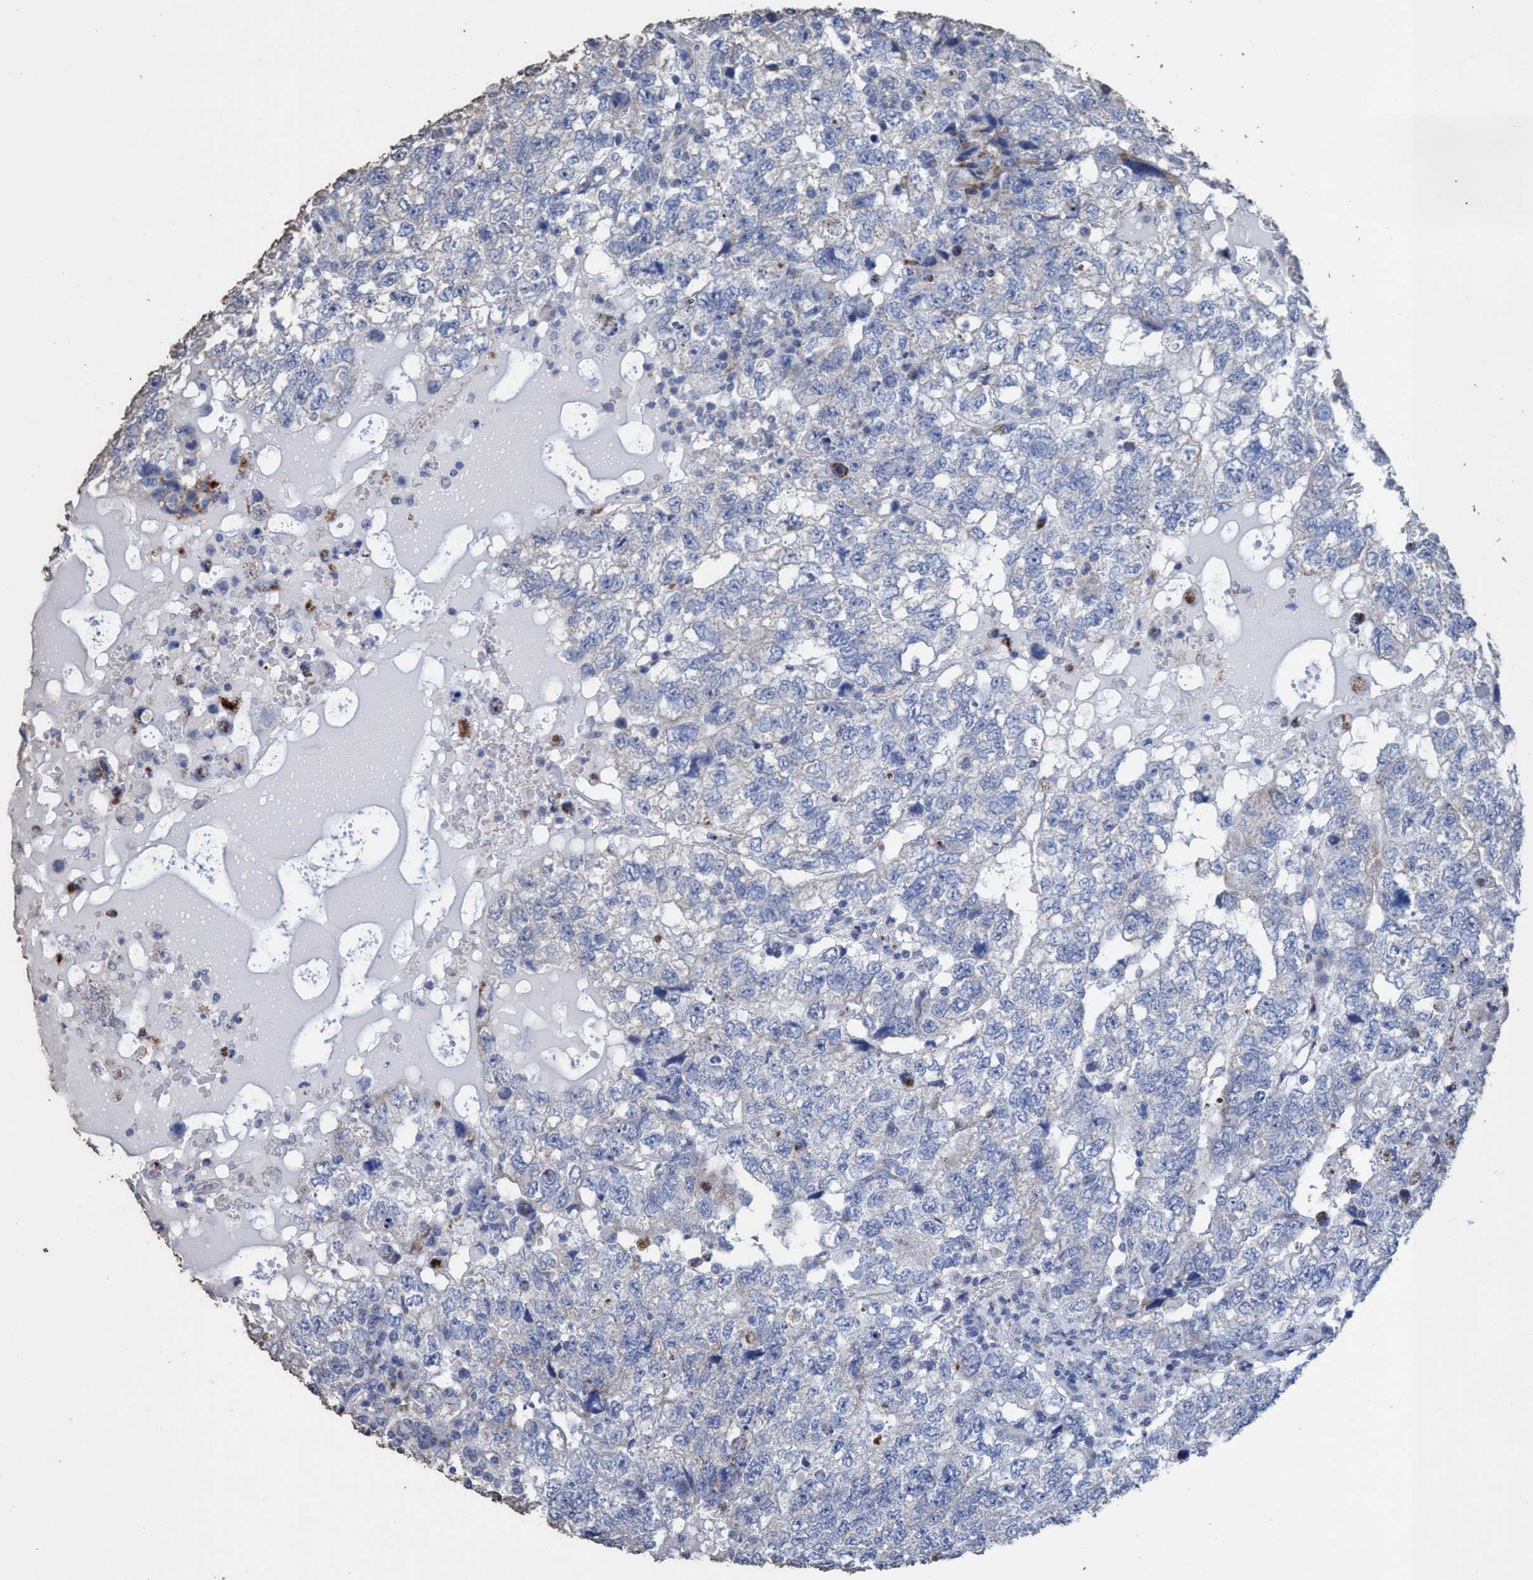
{"staining": {"intensity": "negative", "quantity": "none", "location": "none"}, "tissue": "testis cancer", "cell_type": "Tumor cells", "image_type": "cancer", "snomed": [{"axis": "morphology", "description": "Carcinoma, Embryonal, NOS"}, {"axis": "topography", "description": "Testis"}], "caption": "Testis cancer (embryonal carcinoma) was stained to show a protein in brown. There is no significant expression in tumor cells.", "gene": "RSAD1", "patient": {"sex": "male", "age": 36}}